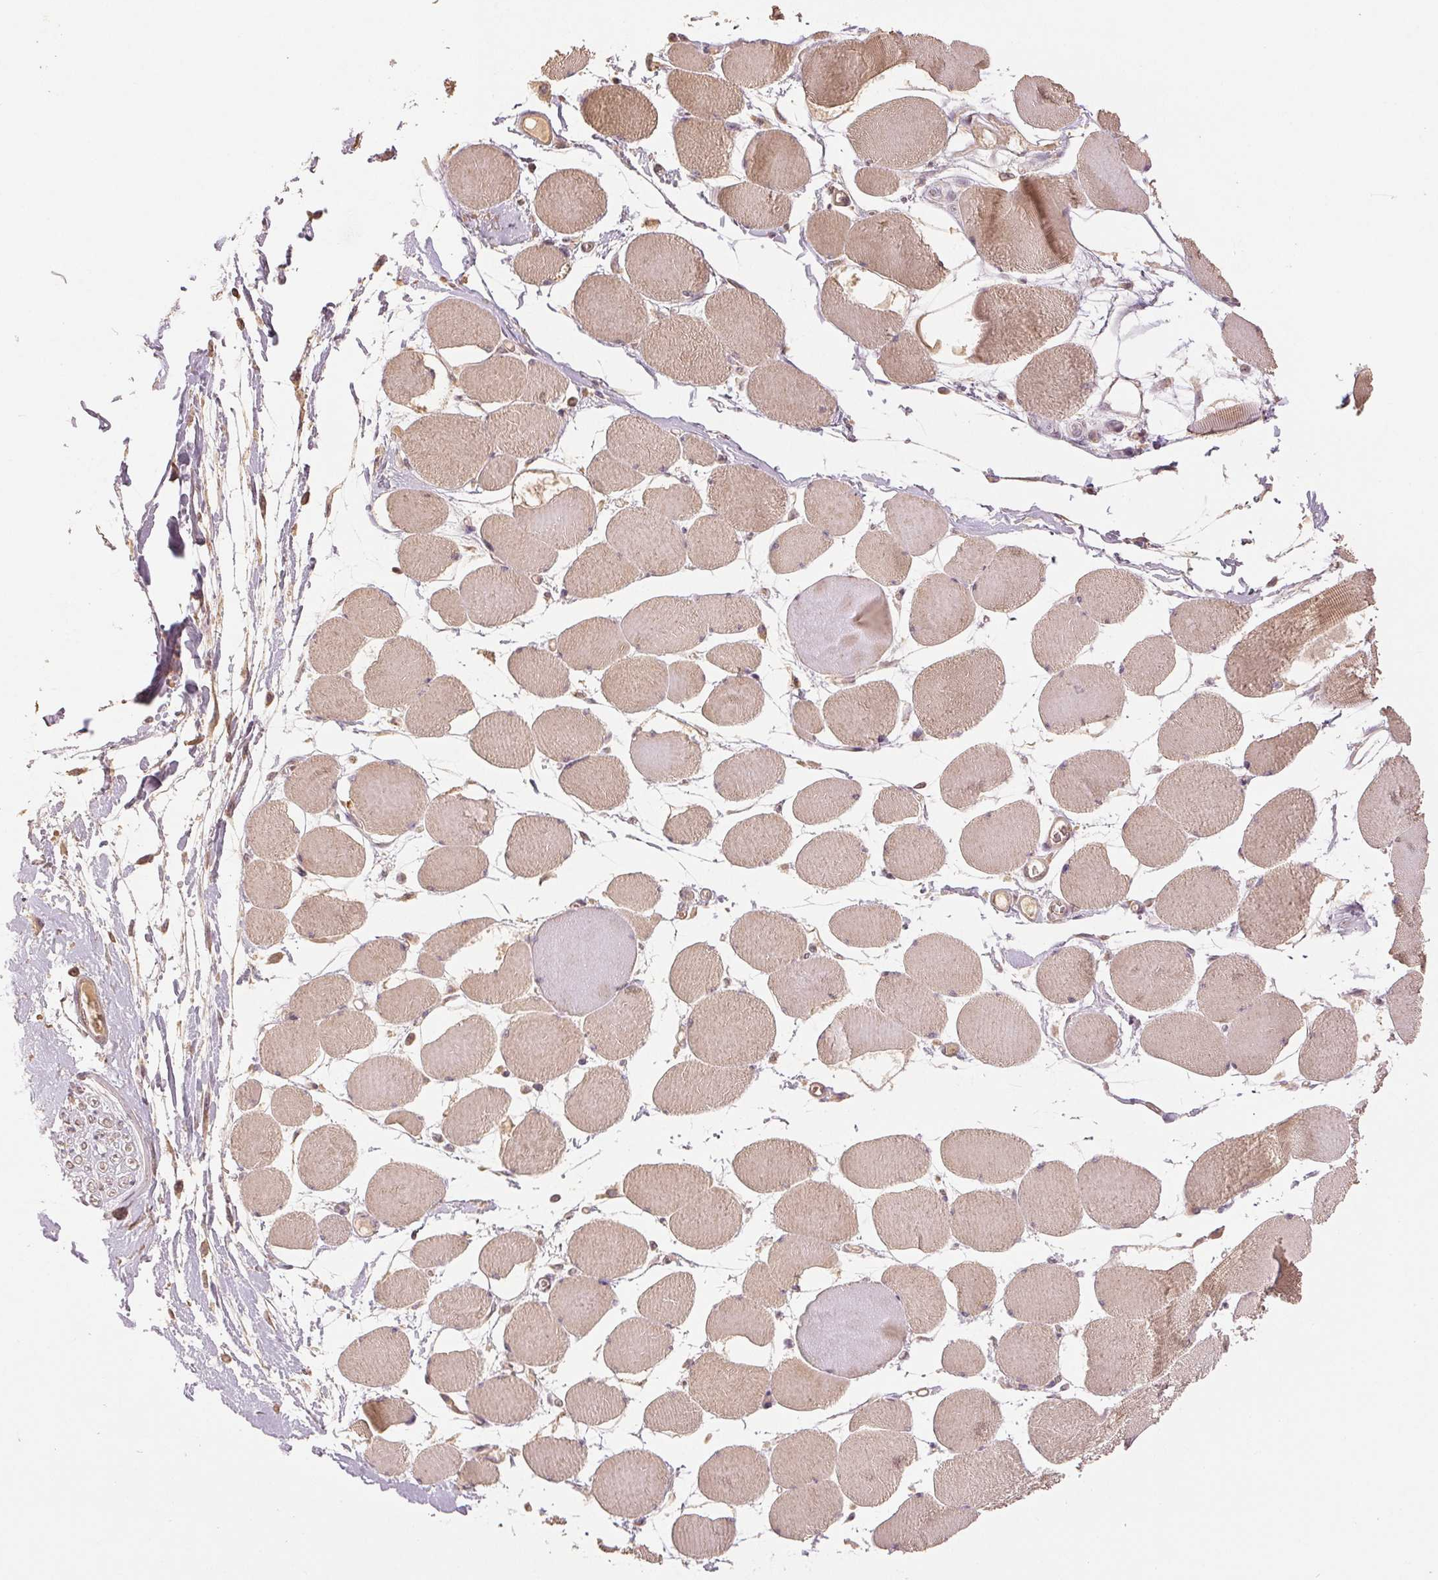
{"staining": {"intensity": "moderate", "quantity": ">75%", "location": "cytoplasmic/membranous"}, "tissue": "skeletal muscle", "cell_type": "Myocytes", "image_type": "normal", "snomed": [{"axis": "morphology", "description": "Normal tissue, NOS"}, {"axis": "topography", "description": "Skeletal muscle"}], "caption": "Myocytes reveal medium levels of moderate cytoplasmic/membranous staining in approximately >75% of cells in benign human skeletal muscle.", "gene": "COX14", "patient": {"sex": "female", "age": 75}}